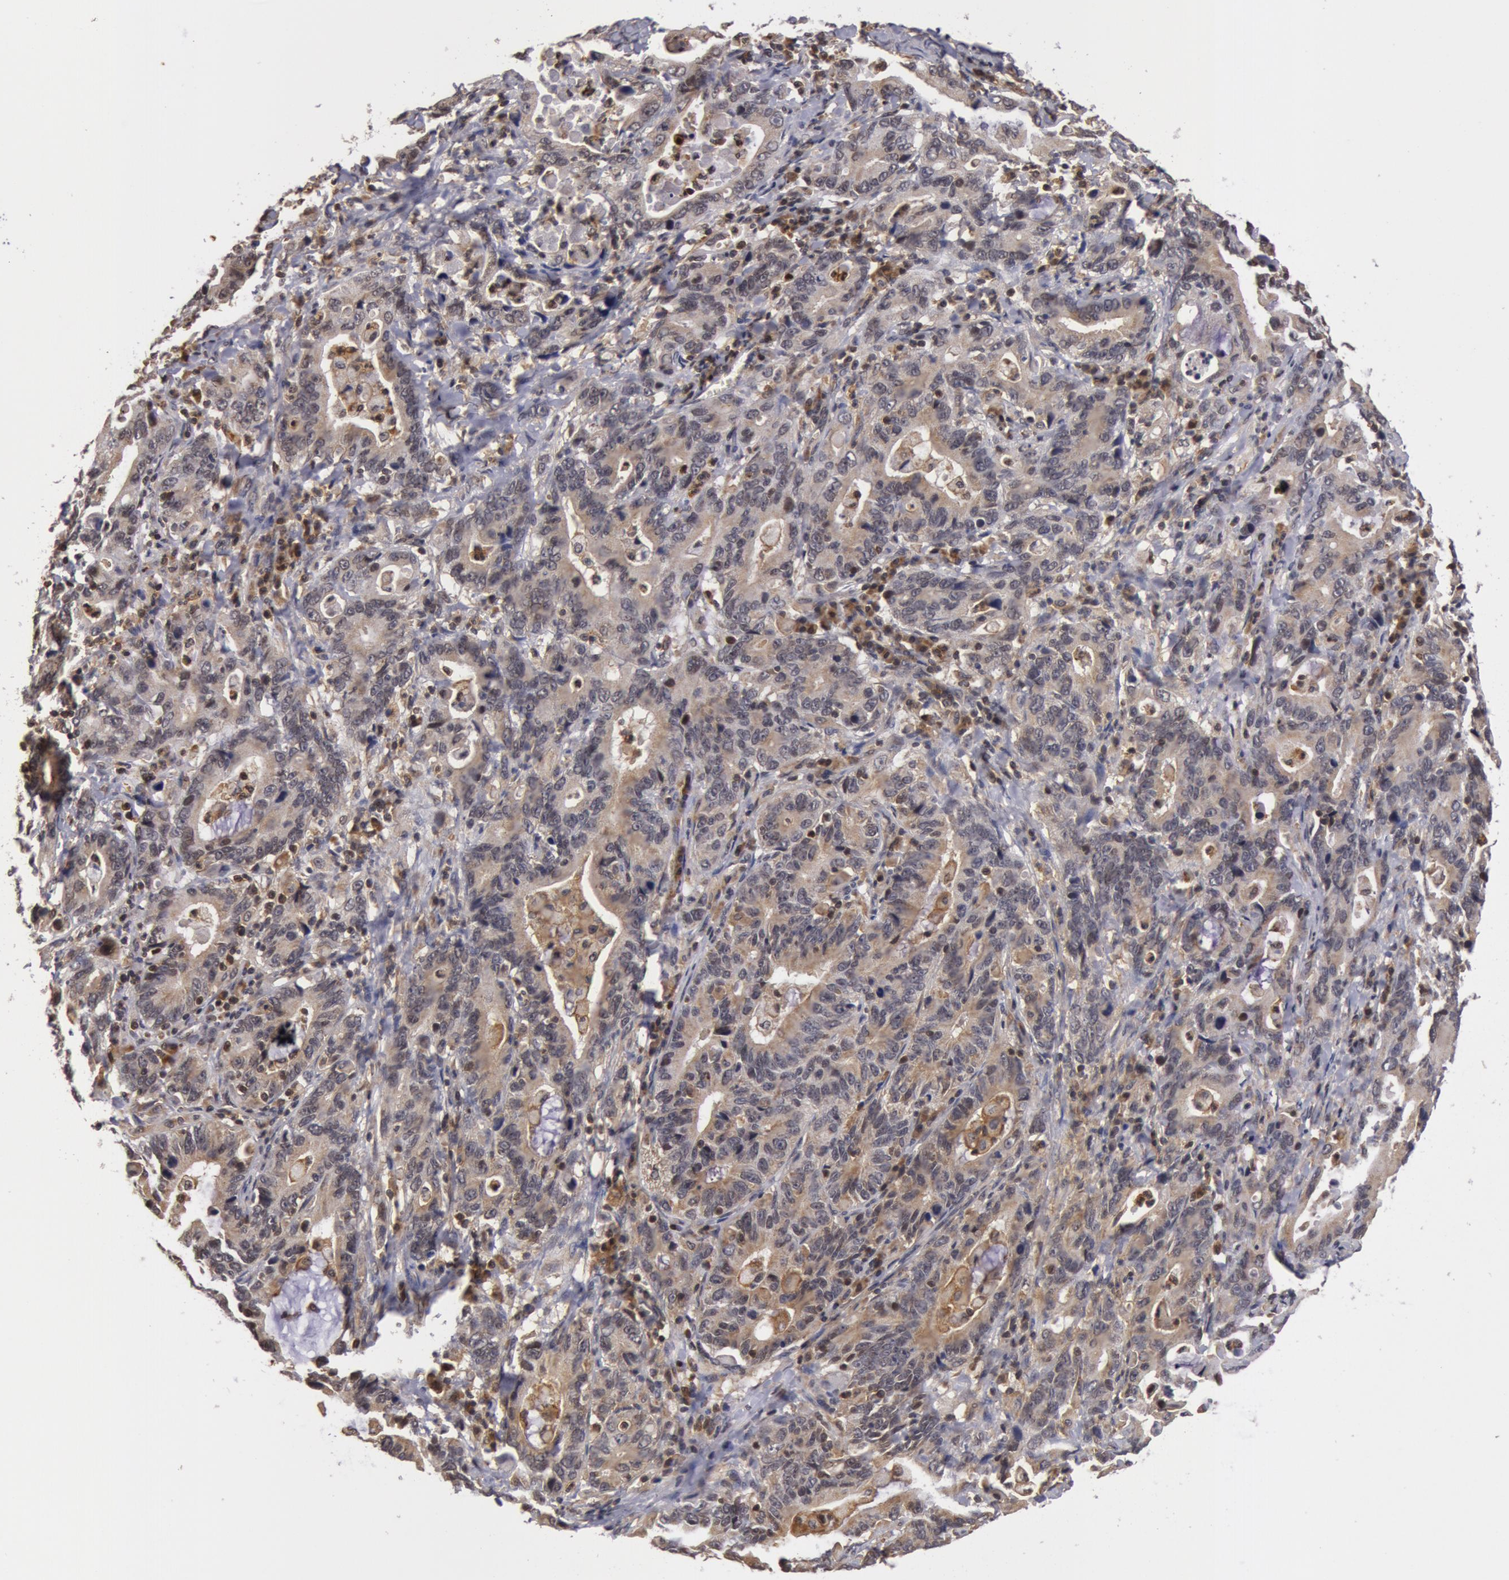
{"staining": {"intensity": "negative", "quantity": "none", "location": "none"}, "tissue": "stomach cancer", "cell_type": "Tumor cells", "image_type": "cancer", "snomed": [{"axis": "morphology", "description": "Adenocarcinoma, NOS"}, {"axis": "topography", "description": "Stomach, upper"}], "caption": "Immunohistochemical staining of human stomach cancer (adenocarcinoma) reveals no significant positivity in tumor cells.", "gene": "ZNF350", "patient": {"sex": "male", "age": 63}}